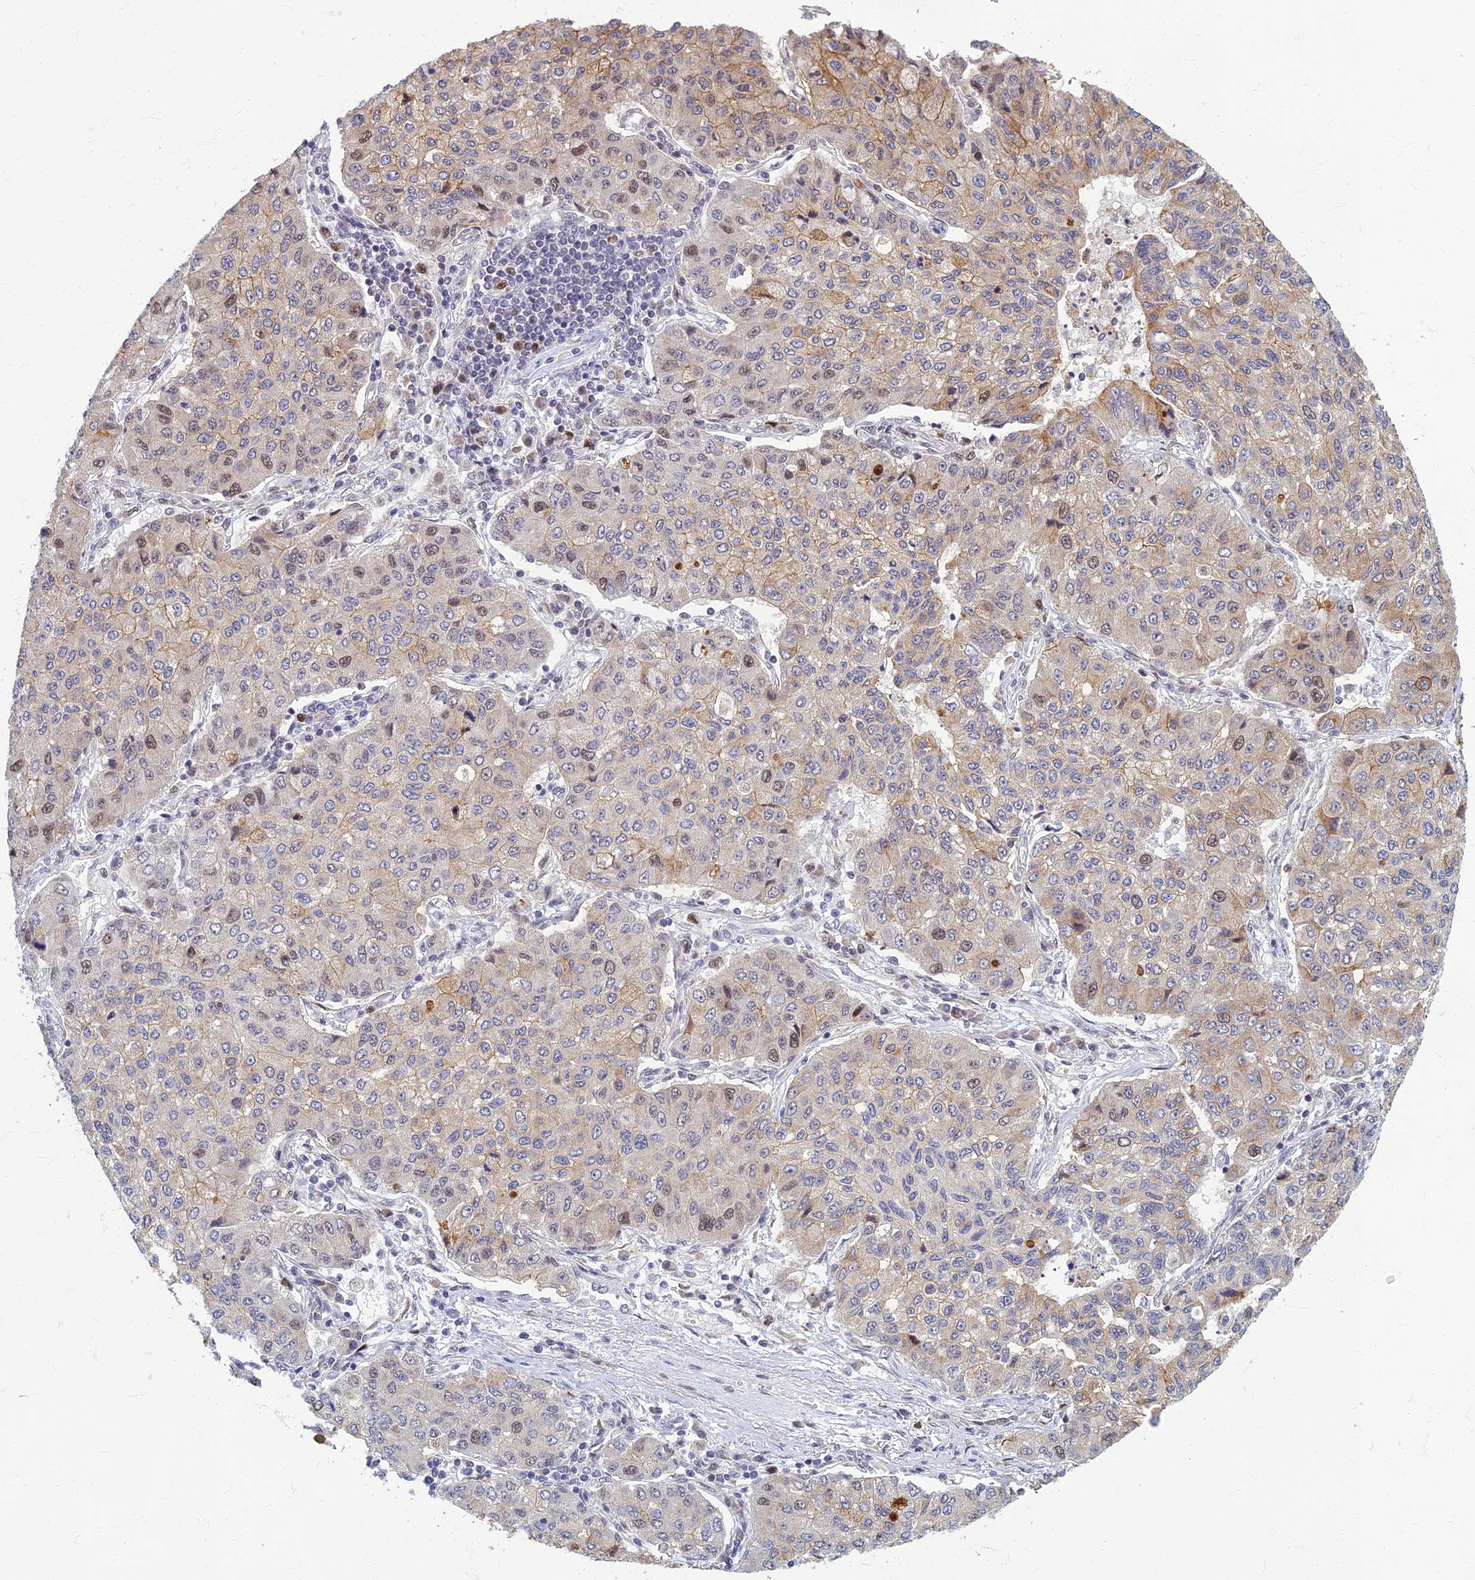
{"staining": {"intensity": "moderate", "quantity": "<25%", "location": "cytoplasmic/membranous,nuclear"}, "tissue": "lung cancer", "cell_type": "Tumor cells", "image_type": "cancer", "snomed": [{"axis": "morphology", "description": "Squamous cell carcinoma, NOS"}, {"axis": "topography", "description": "Lung"}], "caption": "The micrograph demonstrates staining of squamous cell carcinoma (lung), revealing moderate cytoplasmic/membranous and nuclear protein staining (brown color) within tumor cells.", "gene": "EARS2", "patient": {"sex": "male", "age": 74}}